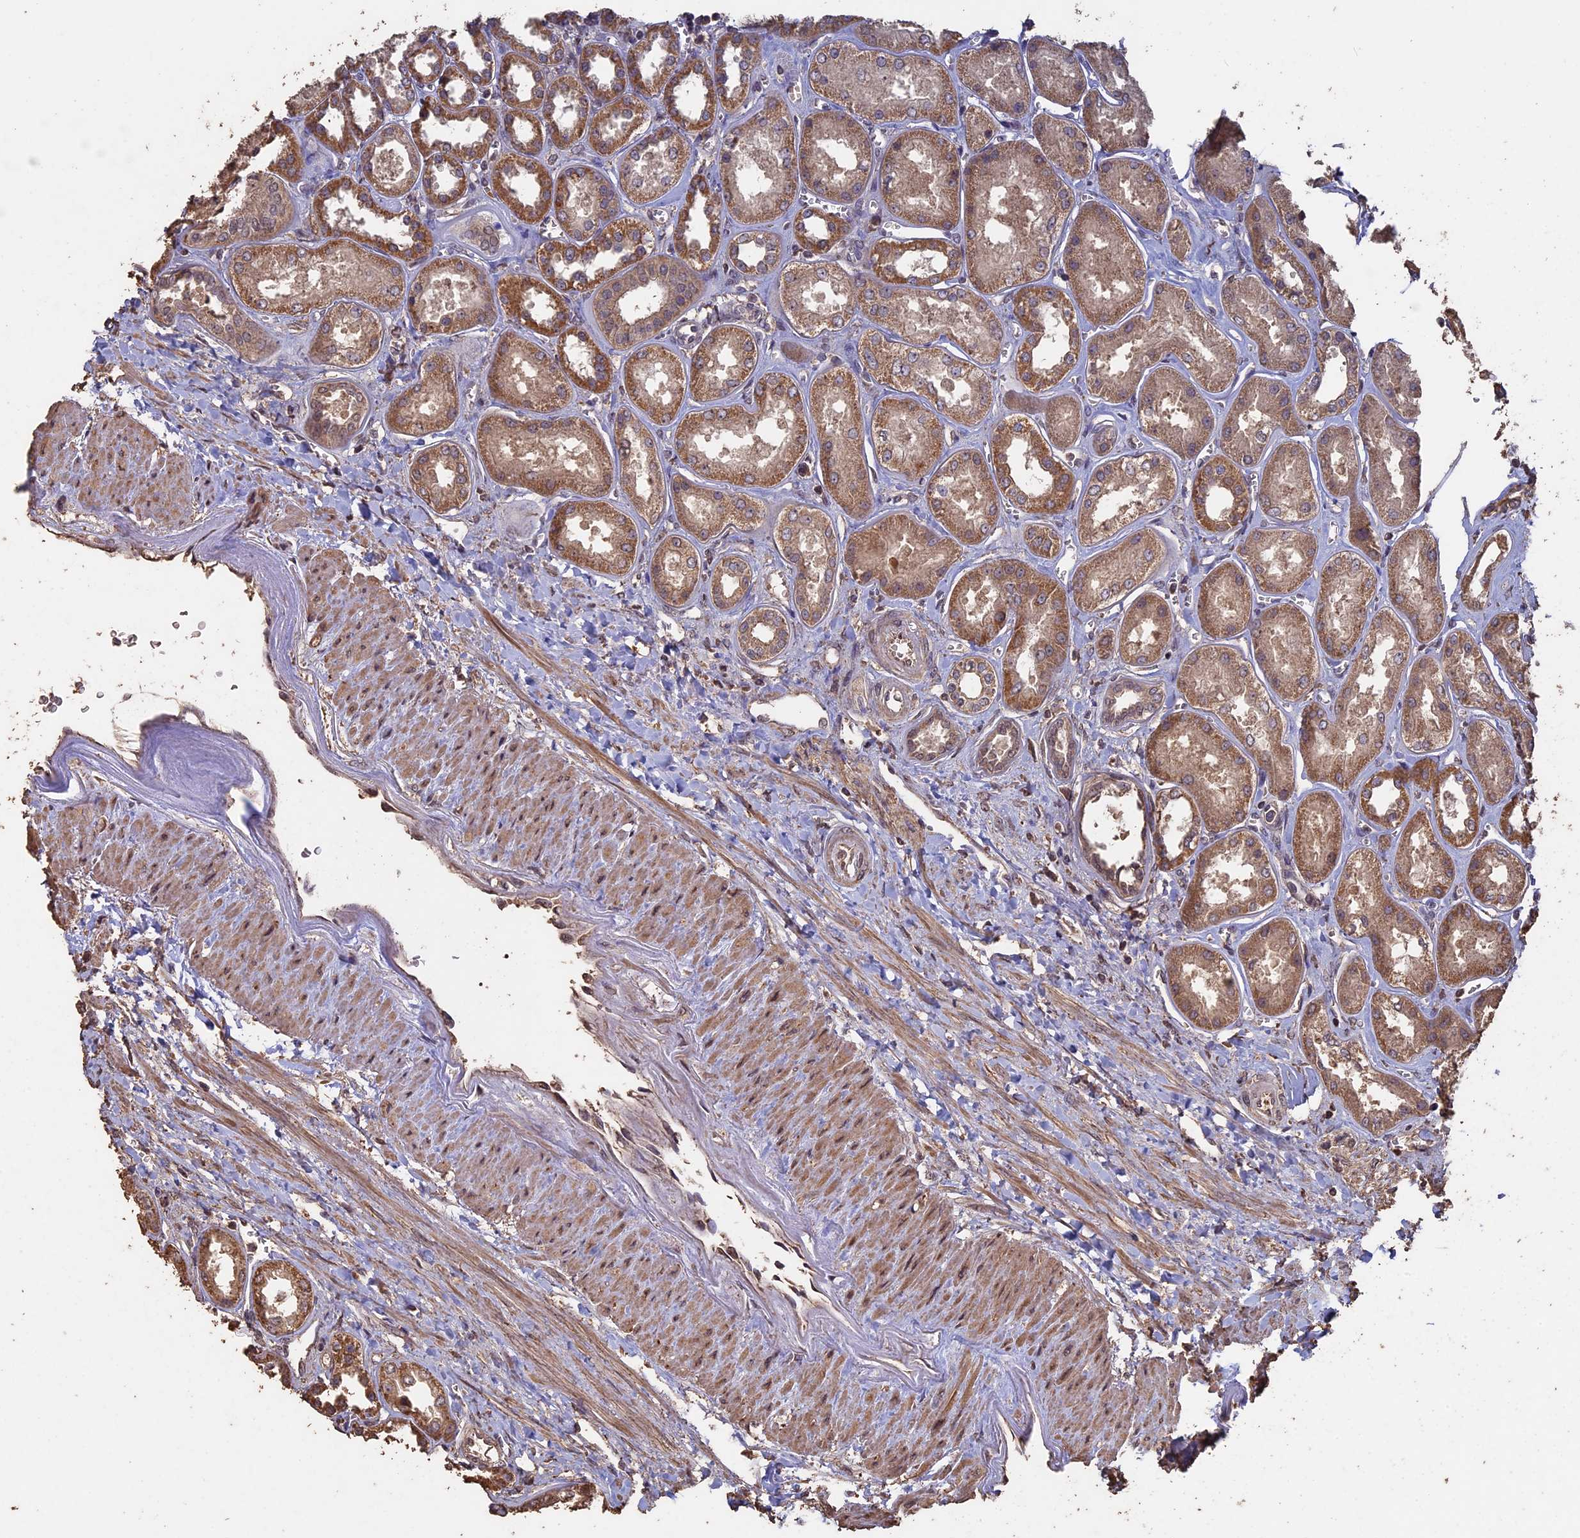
{"staining": {"intensity": "moderate", "quantity": "<25%", "location": "nuclear"}, "tissue": "kidney", "cell_type": "Cells in glomeruli", "image_type": "normal", "snomed": [{"axis": "morphology", "description": "Normal tissue, NOS"}, {"axis": "morphology", "description": "Adenocarcinoma, NOS"}, {"axis": "topography", "description": "Kidney"}], "caption": "Immunohistochemical staining of unremarkable kidney reveals moderate nuclear protein positivity in approximately <25% of cells in glomeruli.", "gene": "HUNK", "patient": {"sex": "female", "age": 68}}